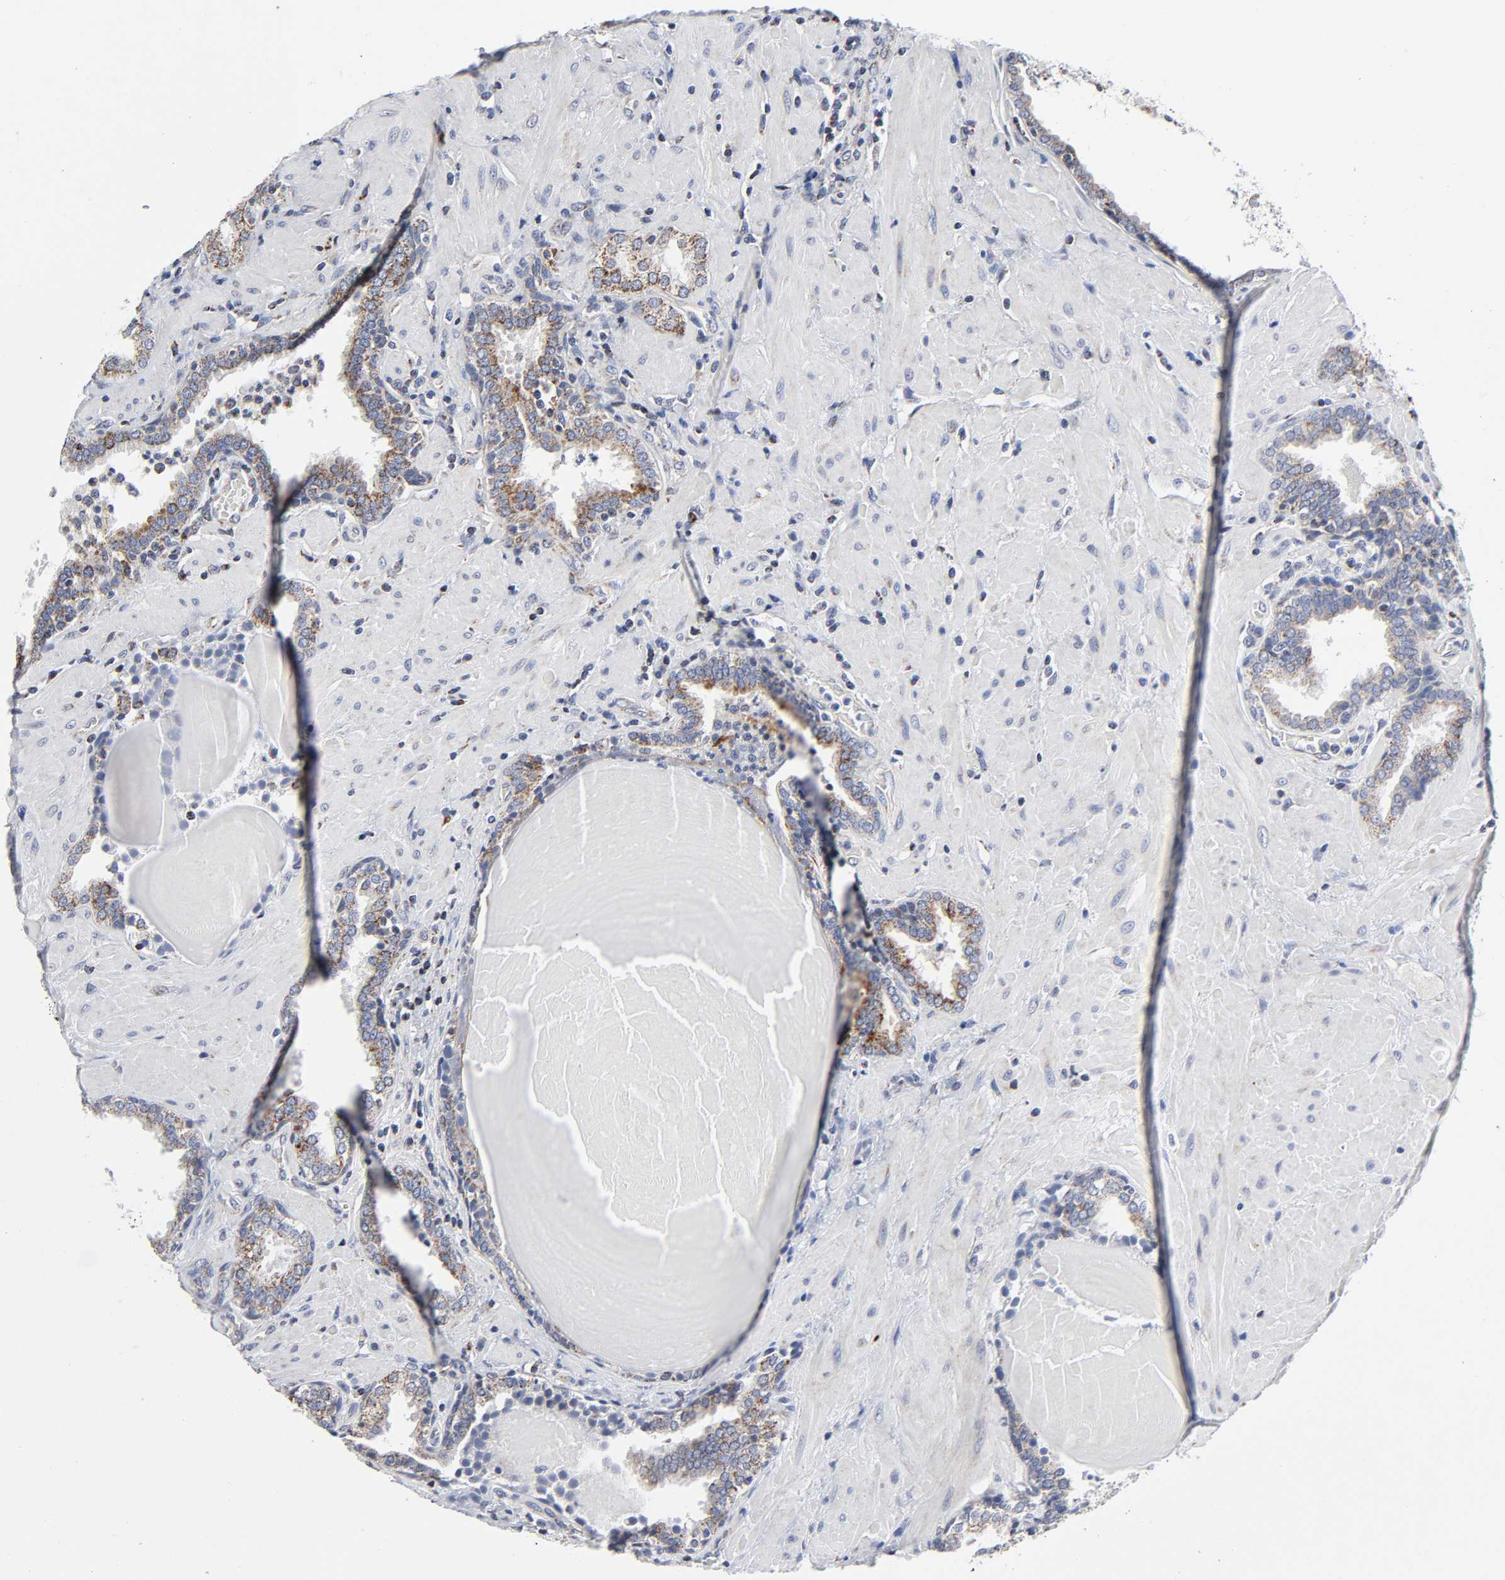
{"staining": {"intensity": "moderate", "quantity": "<25%", "location": "cytoplasmic/membranous"}, "tissue": "prostate", "cell_type": "Glandular cells", "image_type": "normal", "snomed": [{"axis": "morphology", "description": "Normal tissue, NOS"}, {"axis": "topography", "description": "Prostate"}], "caption": "Protein staining displays moderate cytoplasmic/membranous staining in approximately <25% of glandular cells in normal prostate.", "gene": "AOPEP", "patient": {"sex": "male", "age": 51}}